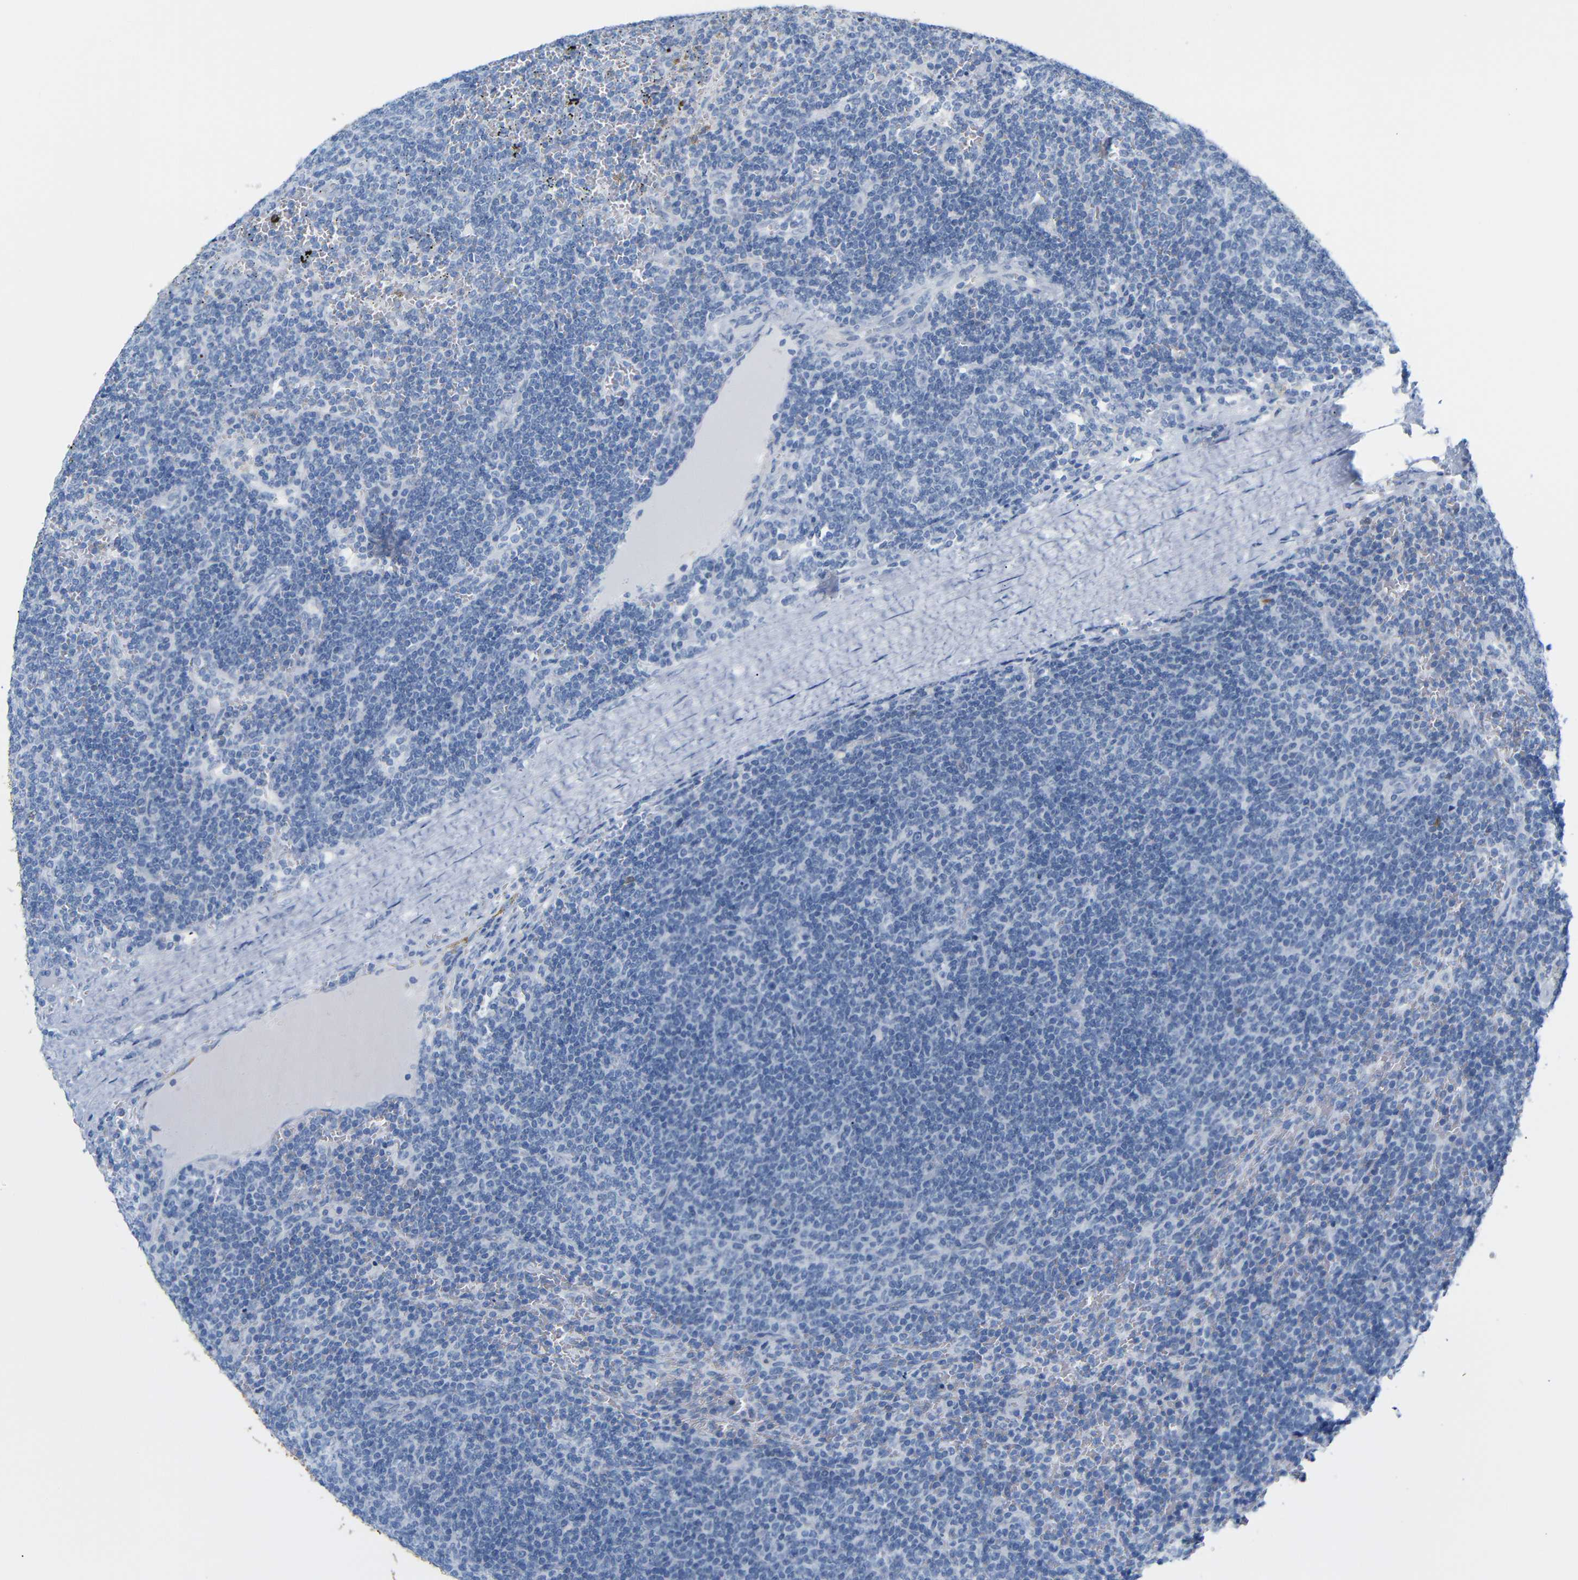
{"staining": {"intensity": "negative", "quantity": "none", "location": "none"}, "tissue": "lymphoma", "cell_type": "Tumor cells", "image_type": "cancer", "snomed": [{"axis": "morphology", "description": "Malignant lymphoma, non-Hodgkin's type, Low grade"}, {"axis": "topography", "description": "Spleen"}], "caption": "Immunohistochemical staining of lymphoma displays no significant positivity in tumor cells. Nuclei are stained in blue.", "gene": "MT1A", "patient": {"sex": "female", "age": 50}}